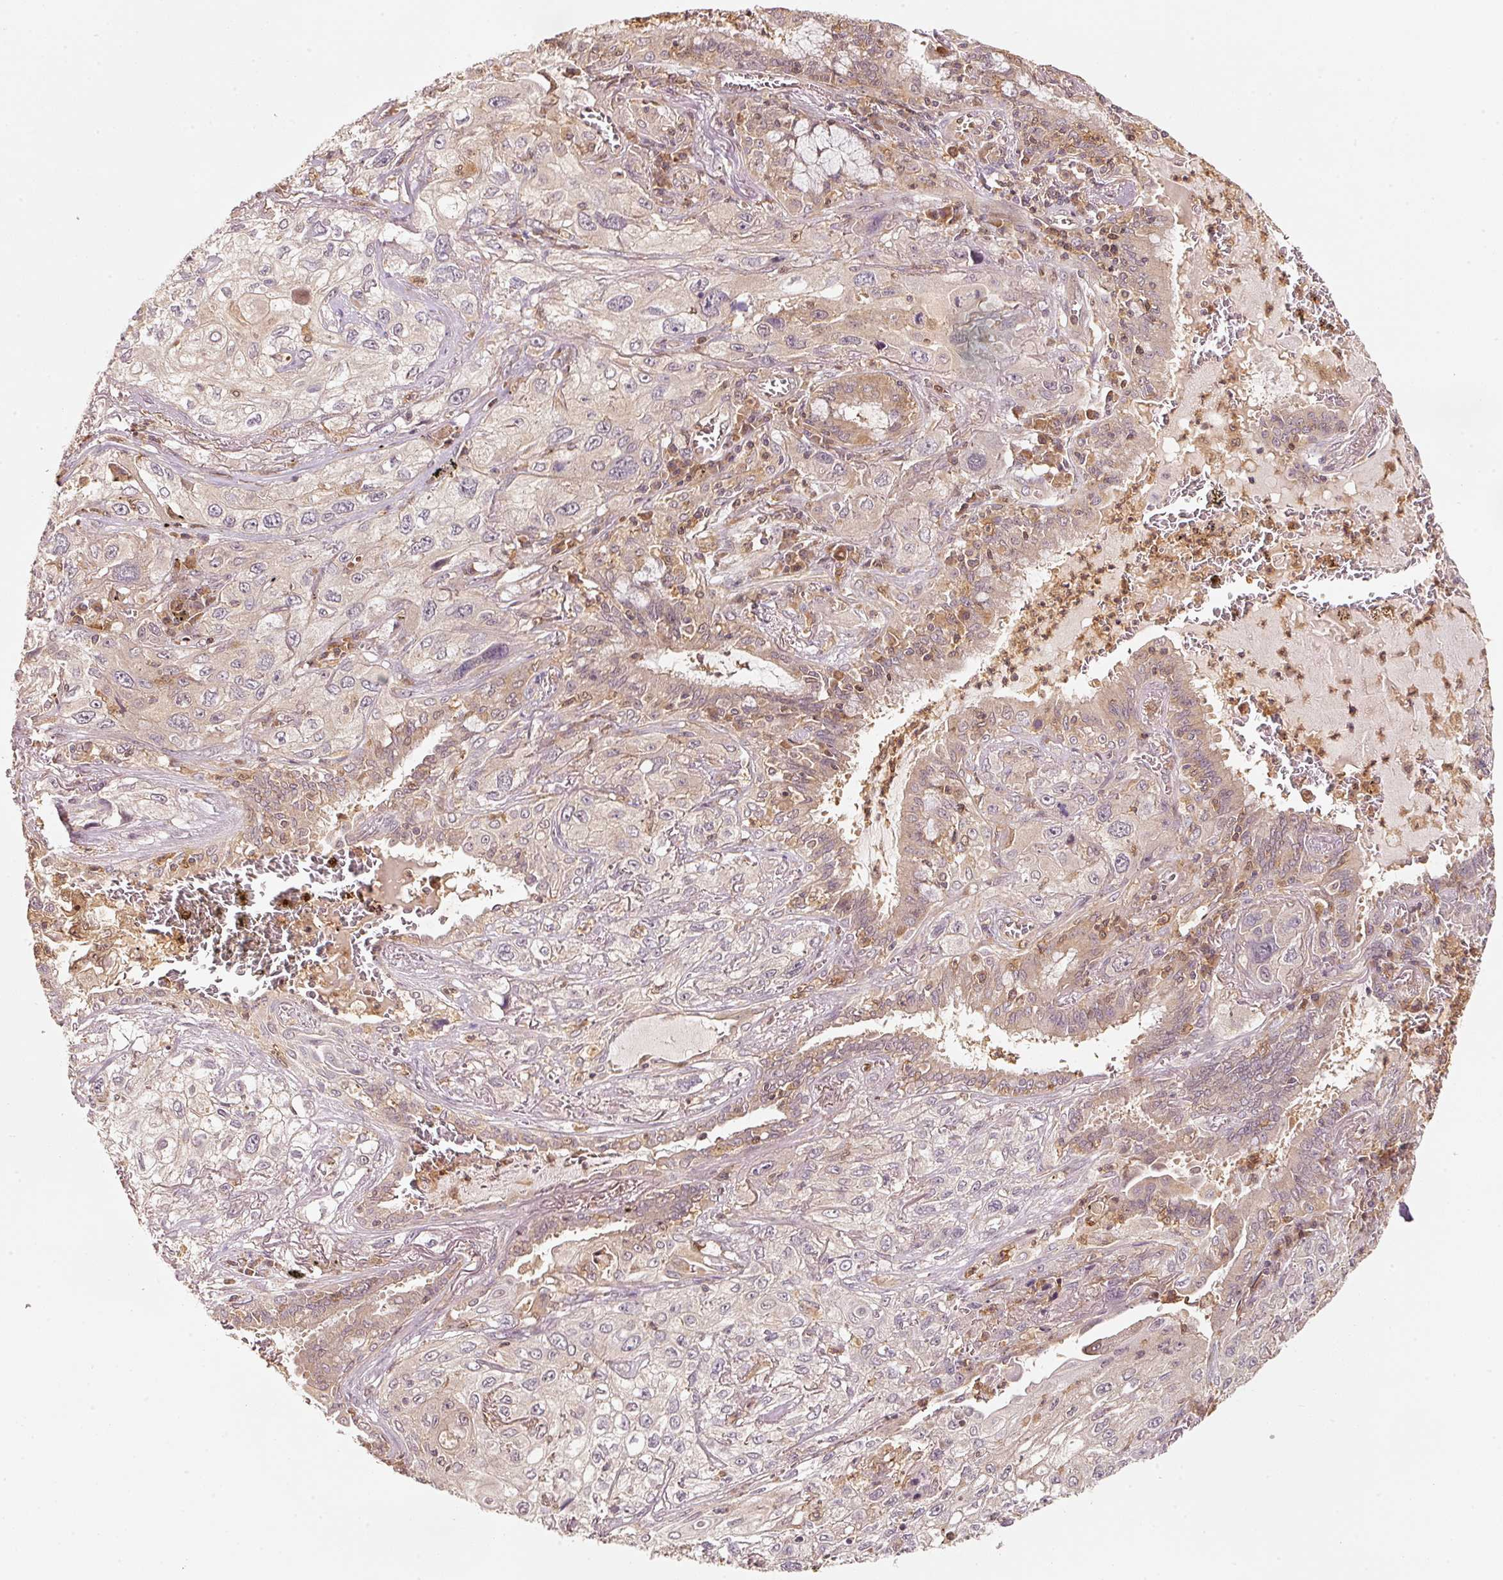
{"staining": {"intensity": "weak", "quantity": "<25%", "location": "cytoplasmic/membranous"}, "tissue": "lung cancer", "cell_type": "Tumor cells", "image_type": "cancer", "snomed": [{"axis": "morphology", "description": "Squamous cell carcinoma, NOS"}, {"axis": "topography", "description": "Lung"}], "caption": "Protein analysis of lung squamous cell carcinoma exhibits no significant positivity in tumor cells.", "gene": "RRAS2", "patient": {"sex": "female", "age": 69}}